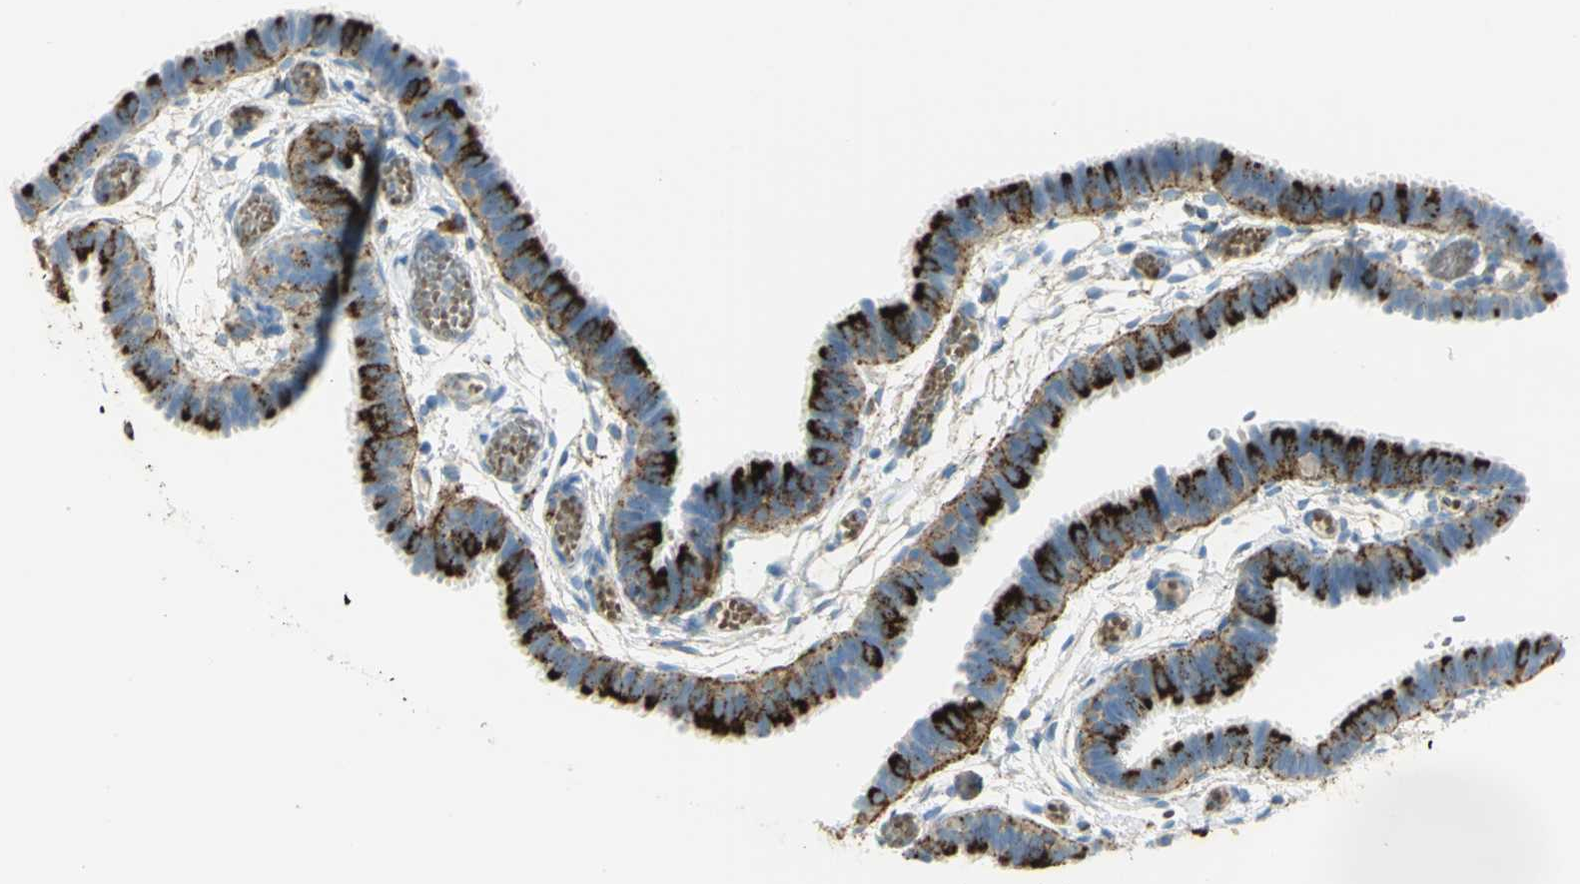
{"staining": {"intensity": "strong", "quantity": ">75%", "location": "cytoplasmic/membranous"}, "tissue": "fallopian tube", "cell_type": "Glandular cells", "image_type": "normal", "snomed": [{"axis": "morphology", "description": "Normal tissue, NOS"}, {"axis": "topography", "description": "Fallopian tube"}], "caption": "Human fallopian tube stained for a protein (brown) displays strong cytoplasmic/membranous positive positivity in about >75% of glandular cells.", "gene": "ARSA", "patient": {"sex": "female", "age": 29}}